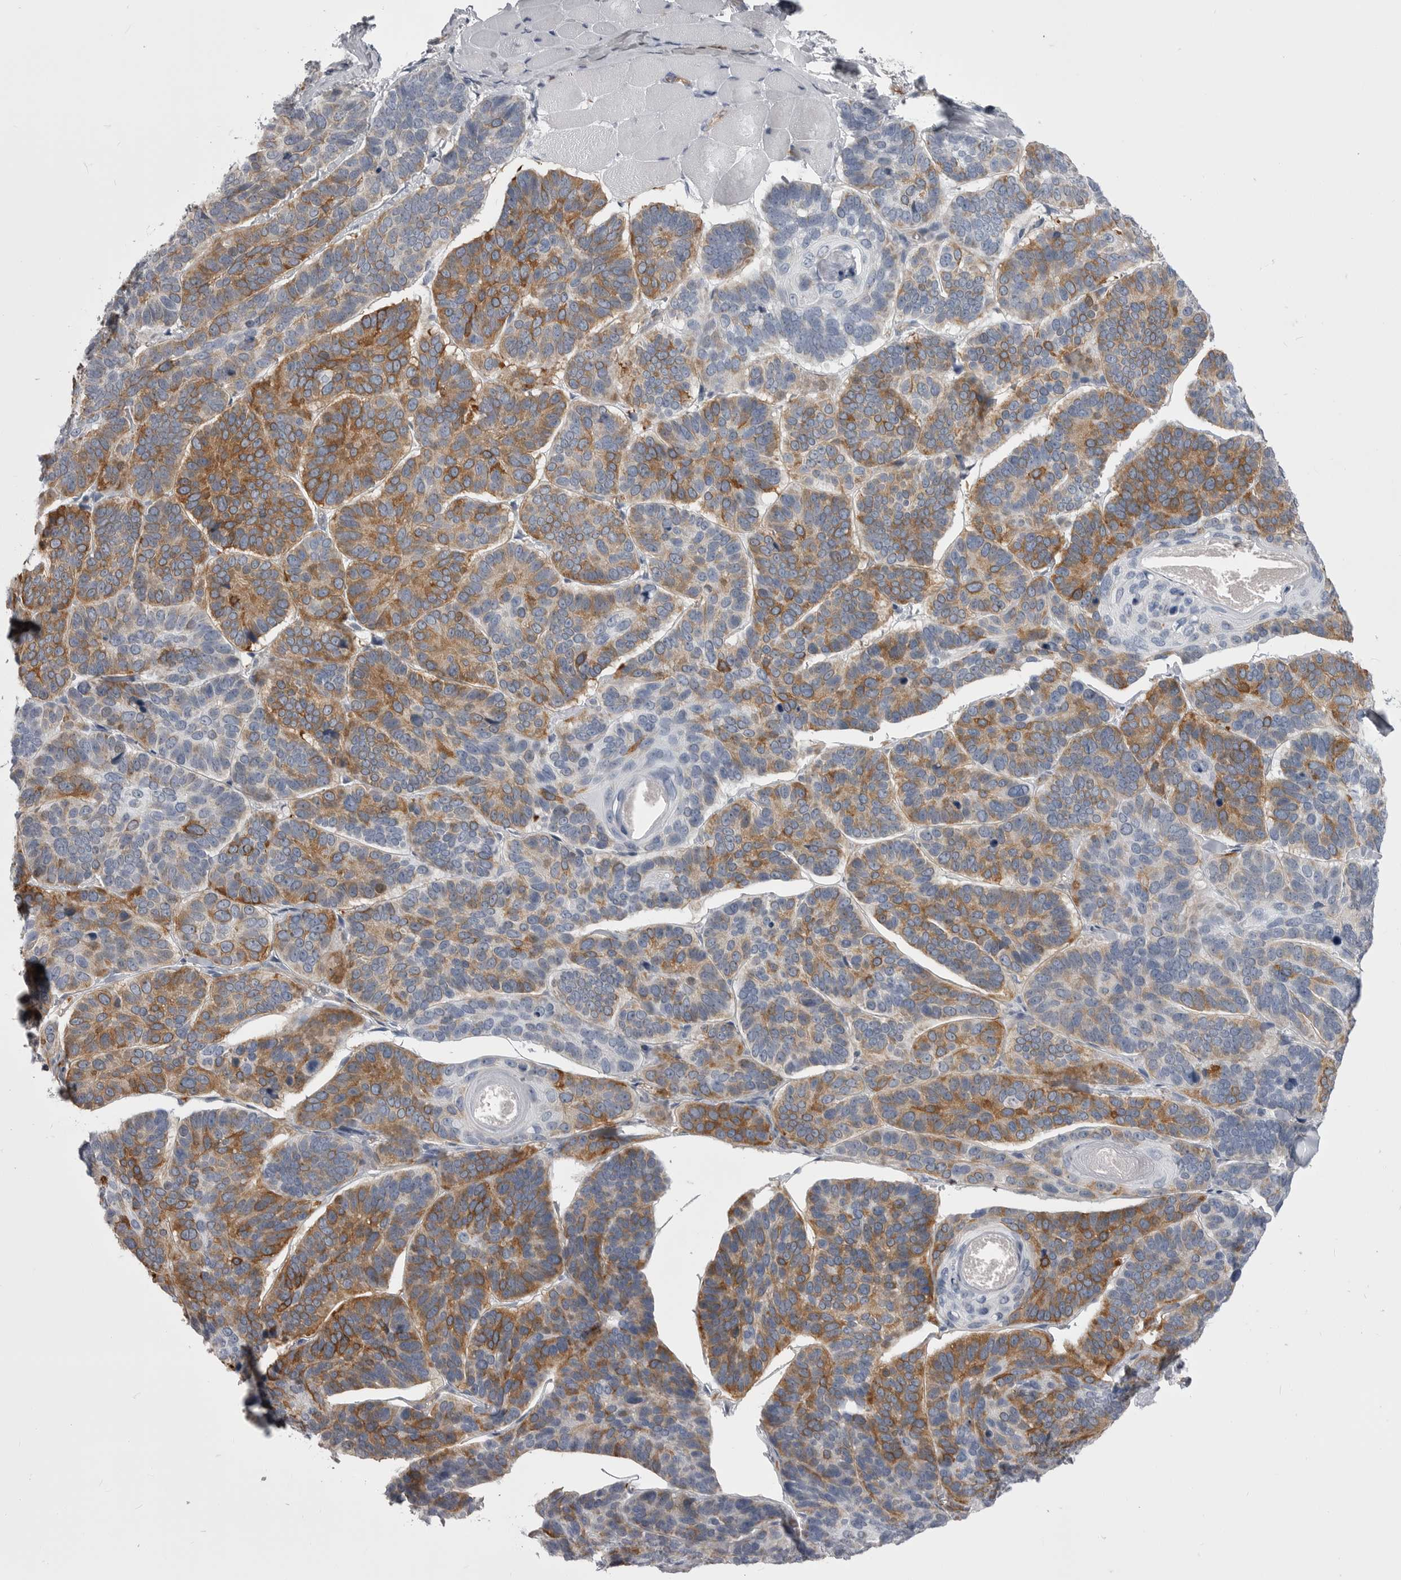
{"staining": {"intensity": "moderate", "quantity": ">75%", "location": "cytoplasmic/membranous"}, "tissue": "skin cancer", "cell_type": "Tumor cells", "image_type": "cancer", "snomed": [{"axis": "morphology", "description": "Basal cell carcinoma"}, {"axis": "topography", "description": "Skin"}], "caption": "Human basal cell carcinoma (skin) stained for a protein (brown) displays moderate cytoplasmic/membranous positive staining in approximately >75% of tumor cells.", "gene": "OPLAH", "patient": {"sex": "male", "age": 62}}